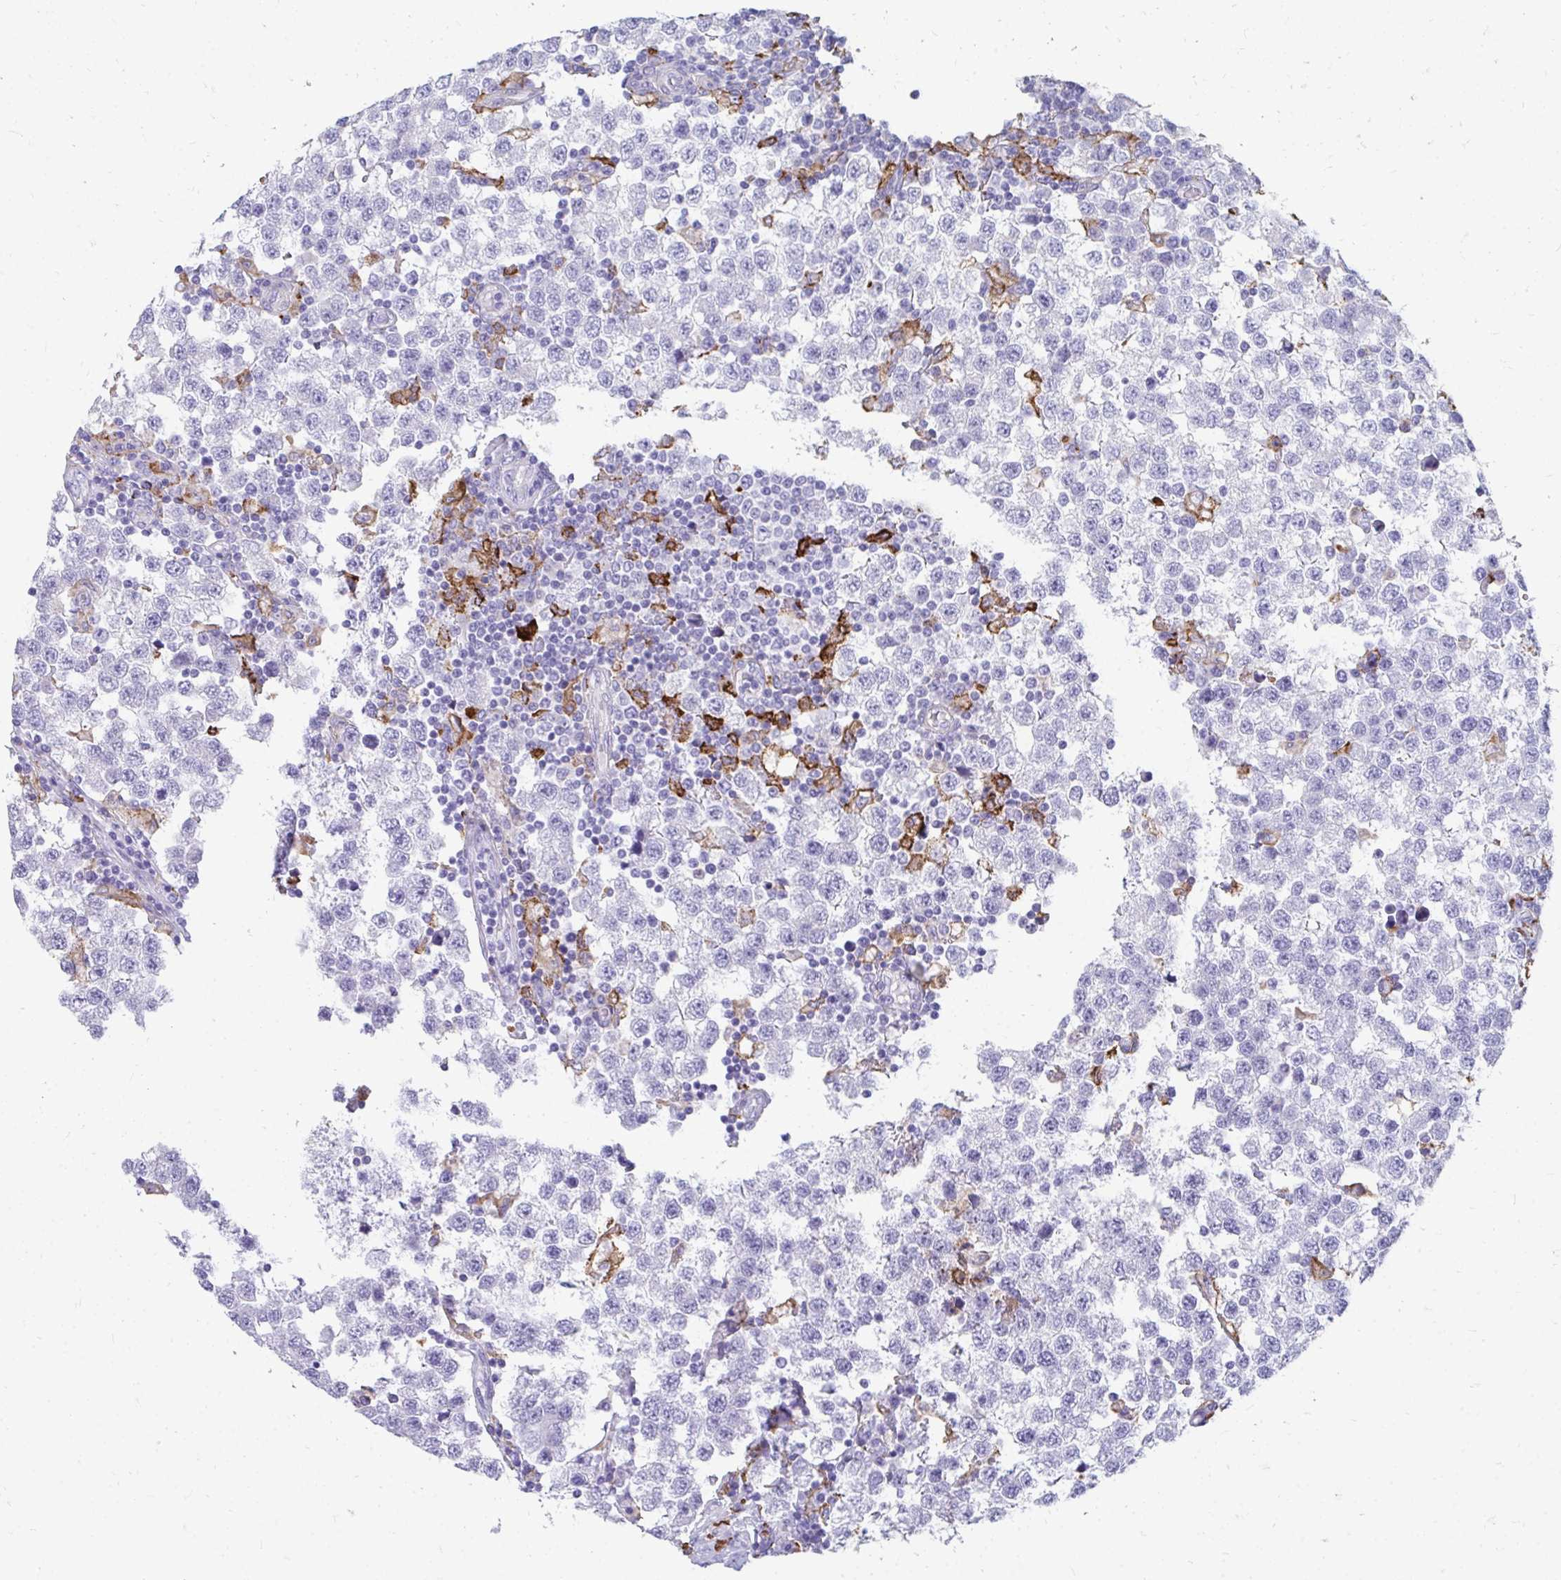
{"staining": {"intensity": "negative", "quantity": "none", "location": "none"}, "tissue": "testis cancer", "cell_type": "Tumor cells", "image_type": "cancer", "snomed": [{"axis": "morphology", "description": "Seminoma, NOS"}, {"axis": "topography", "description": "Testis"}], "caption": "Human testis cancer stained for a protein using immunohistochemistry exhibits no staining in tumor cells.", "gene": "CD163", "patient": {"sex": "male", "age": 34}}